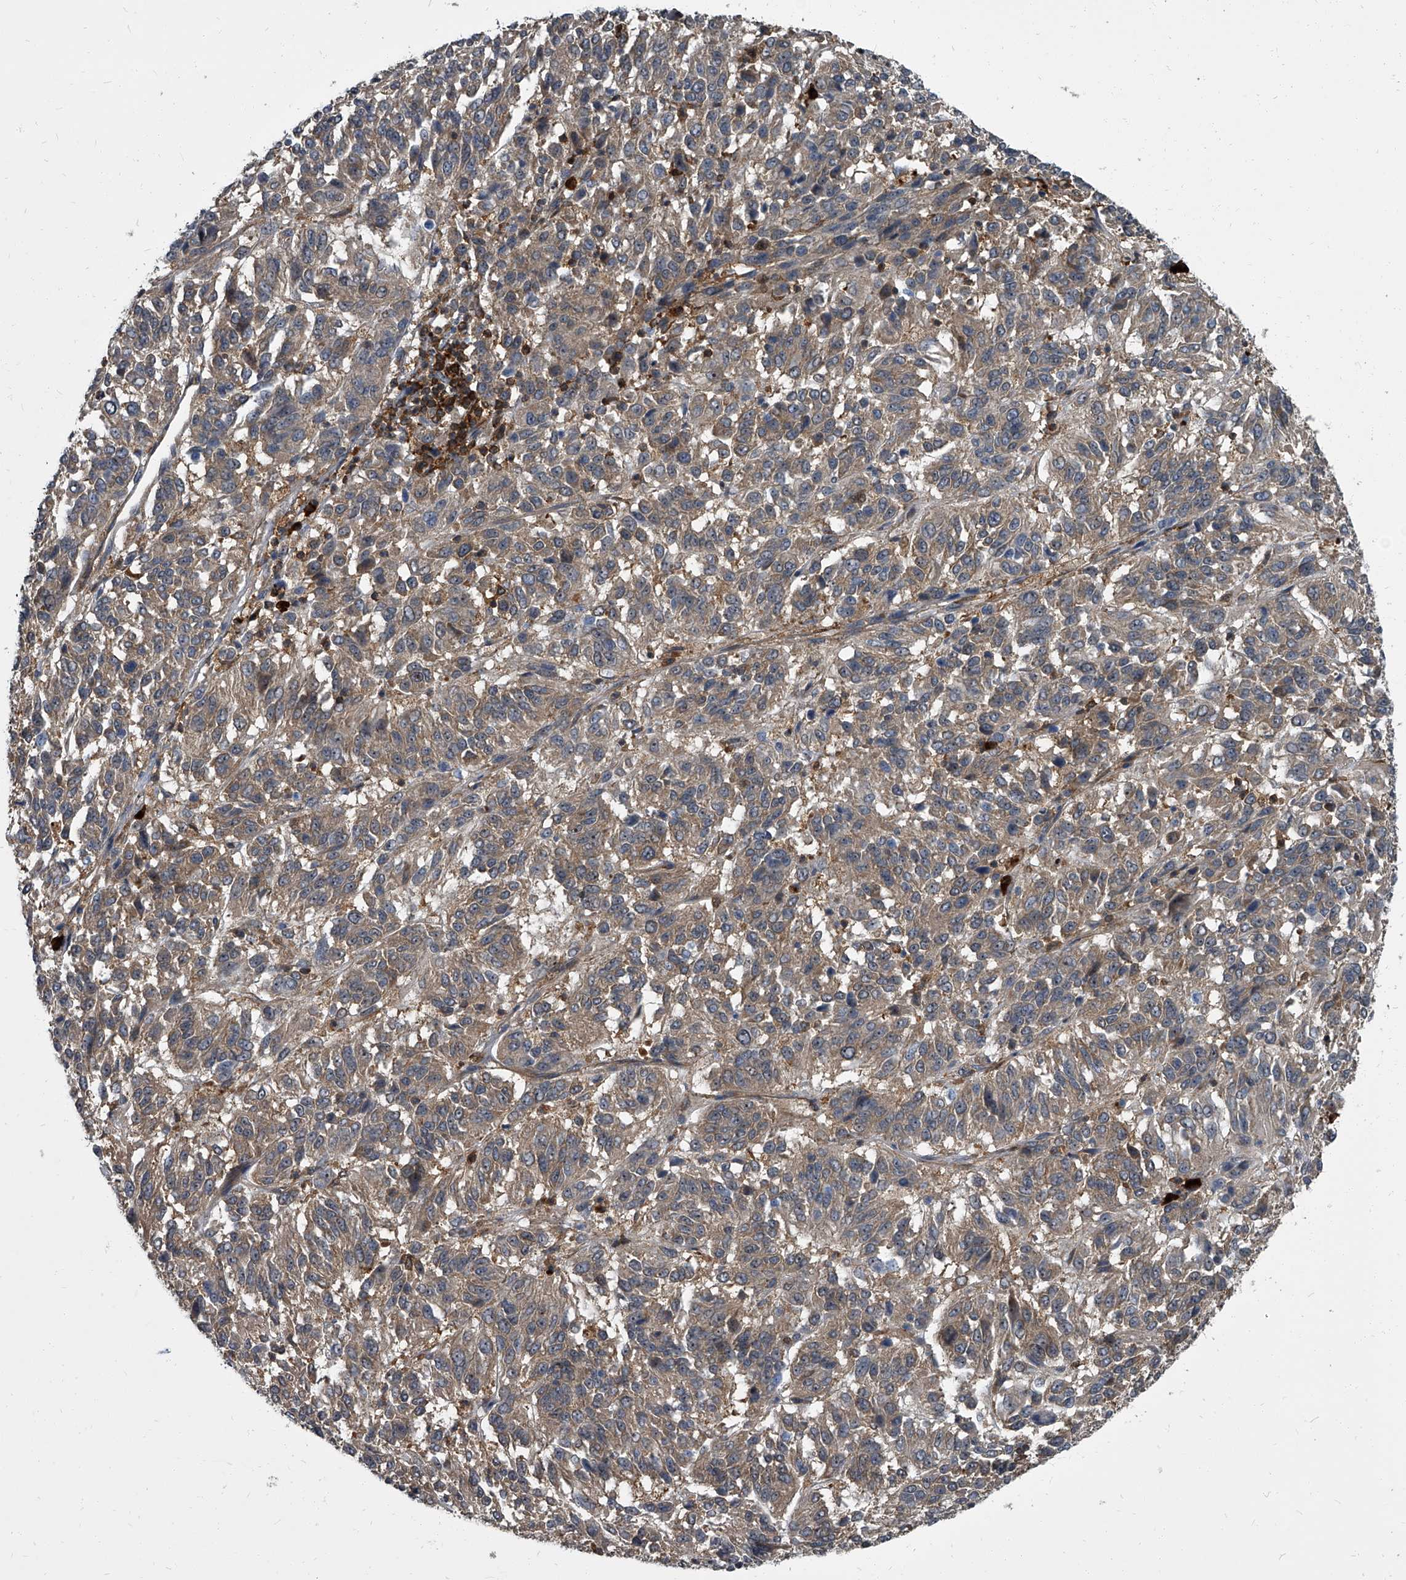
{"staining": {"intensity": "weak", "quantity": ">75%", "location": "cytoplasmic/membranous"}, "tissue": "melanoma", "cell_type": "Tumor cells", "image_type": "cancer", "snomed": [{"axis": "morphology", "description": "Malignant melanoma, Metastatic site"}, {"axis": "topography", "description": "Lung"}], "caption": "Melanoma was stained to show a protein in brown. There is low levels of weak cytoplasmic/membranous staining in approximately >75% of tumor cells.", "gene": "CDV3", "patient": {"sex": "male", "age": 64}}